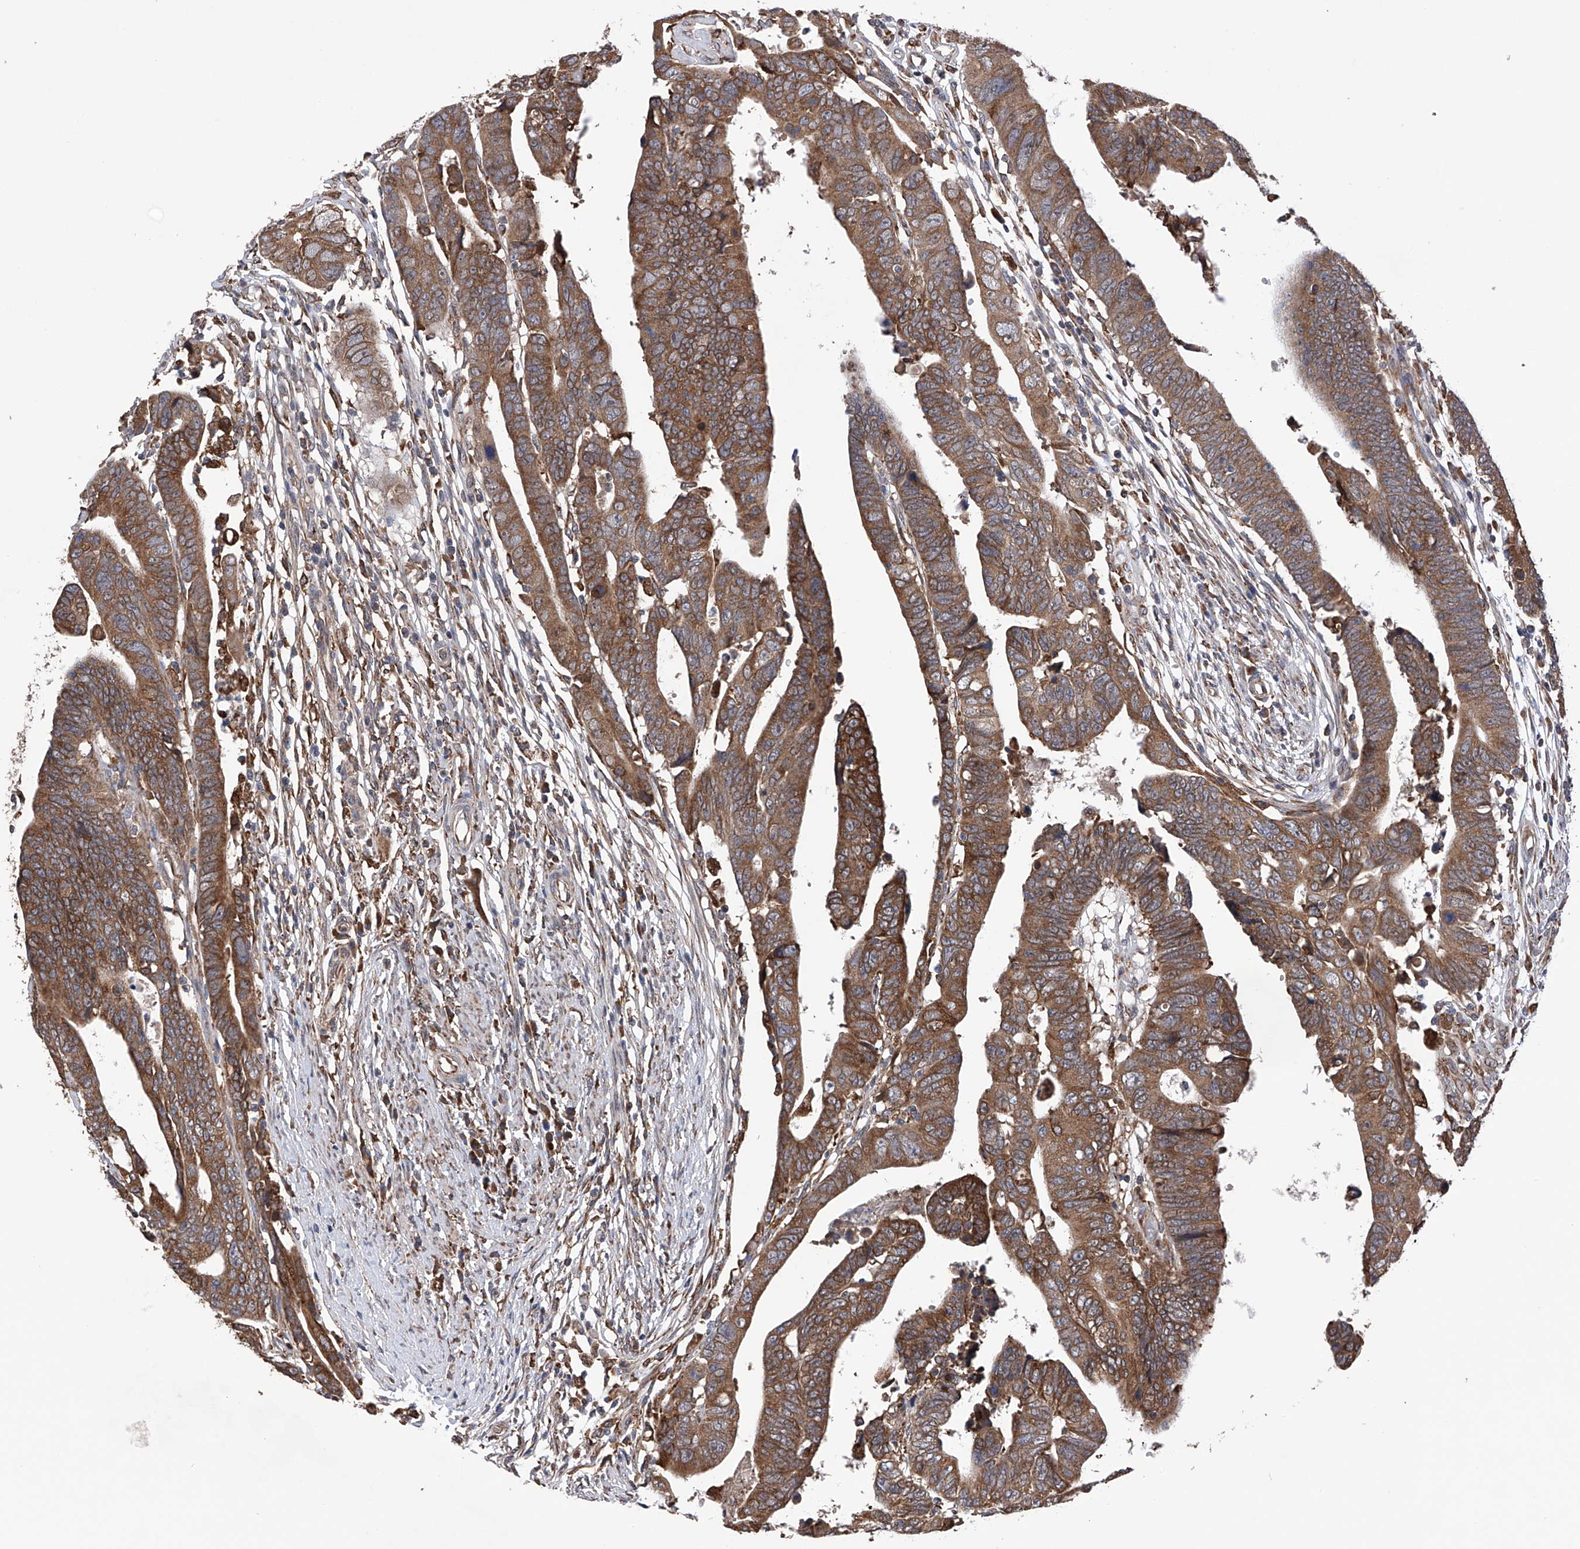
{"staining": {"intensity": "moderate", "quantity": ">75%", "location": "cytoplasmic/membranous"}, "tissue": "colorectal cancer", "cell_type": "Tumor cells", "image_type": "cancer", "snomed": [{"axis": "morphology", "description": "Adenocarcinoma, NOS"}, {"axis": "topography", "description": "Rectum"}], "caption": "Protein expression analysis of adenocarcinoma (colorectal) demonstrates moderate cytoplasmic/membranous staining in approximately >75% of tumor cells.", "gene": "DNAH8", "patient": {"sex": "female", "age": 65}}